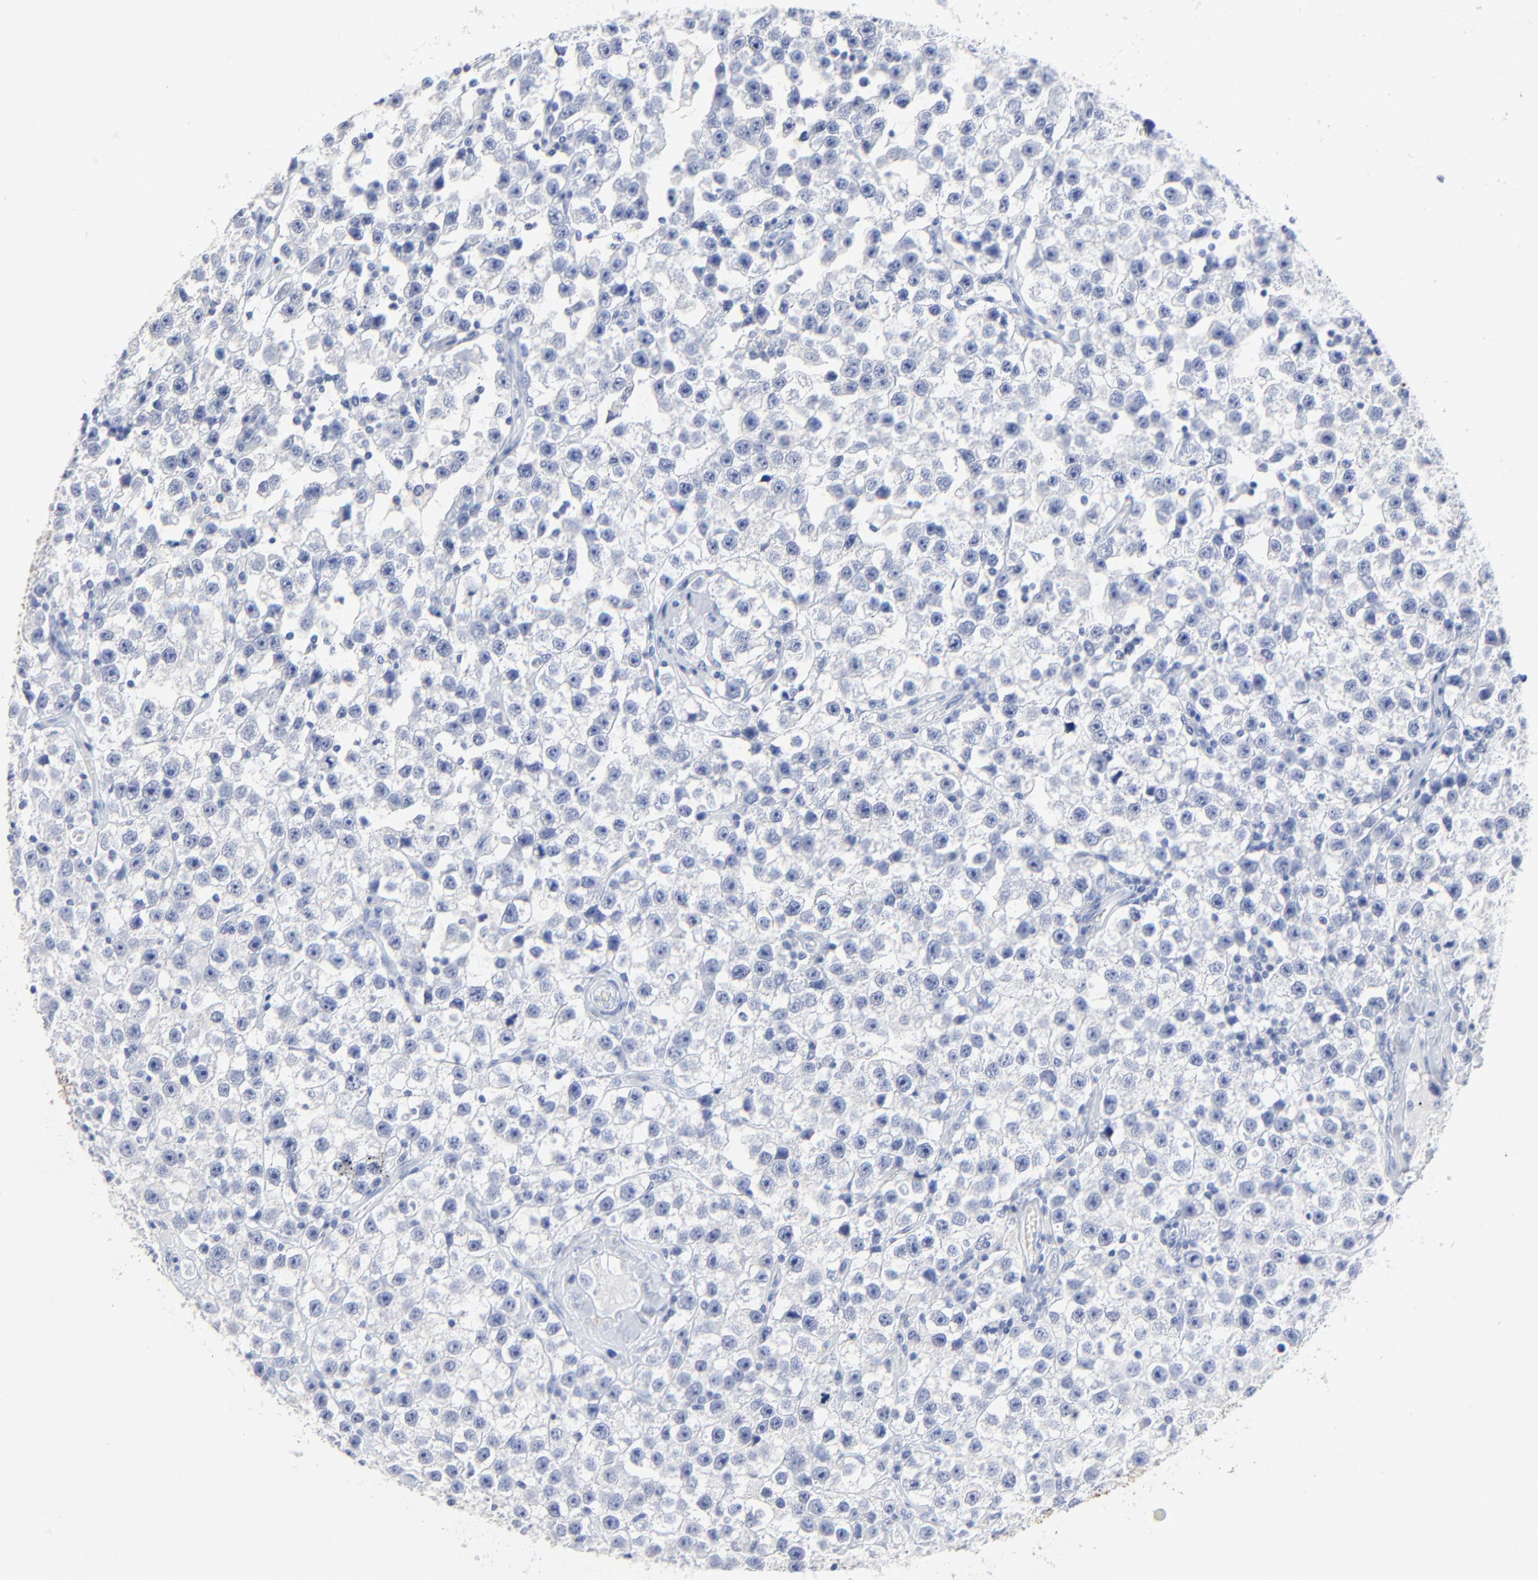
{"staining": {"intensity": "negative", "quantity": "none", "location": "none"}, "tissue": "testis cancer", "cell_type": "Tumor cells", "image_type": "cancer", "snomed": [{"axis": "morphology", "description": "Seminoma, NOS"}, {"axis": "topography", "description": "Testis"}], "caption": "Tumor cells are negative for protein expression in human testis cancer (seminoma).", "gene": "LCN2", "patient": {"sex": "male", "age": 32}}